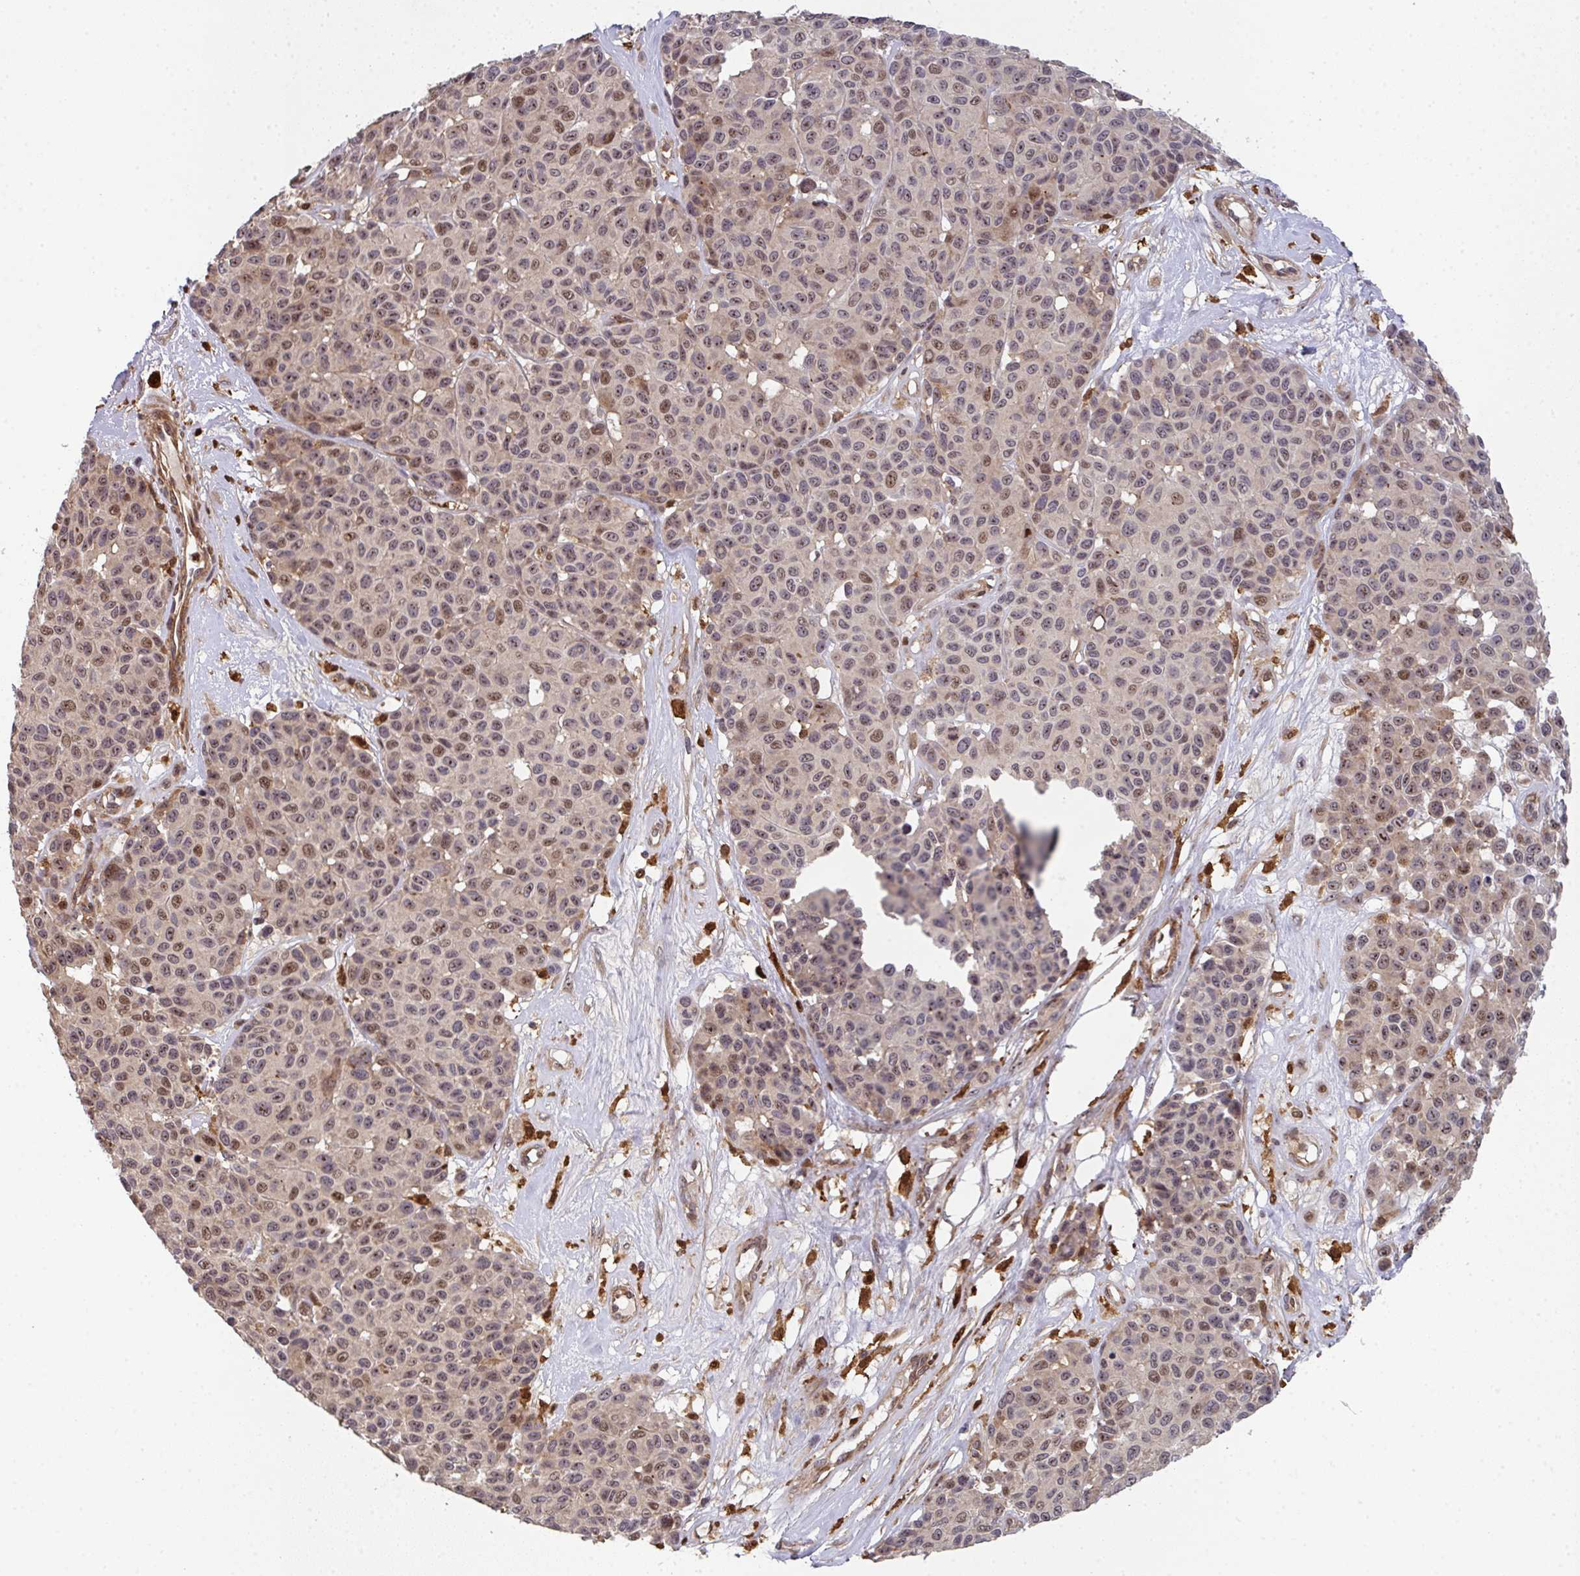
{"staining": {"intensity": "moderate", "quantity": "25%-75%", "location": "nuclear"}, "tissue": "melanoma", "cell_type": "Tumor cells", "image_type": "cancer", "snomed": [{"axis": "morphology", "description": "Malignant melanoma, NOS"}, {"axis": "topography", "description": "Skin"}], "caption": "Immunohistochemistry photomicrograph of neoplastic tissue: human malignant melanoma stained using immunohistochemistry demonstrates medium levels of moderate protein expression localized specifically in the nuclear of tumor cells, appearing as a nuclear brown color.", "gene": "SIMC1", "patient": {"sex": "female", "age": 66}}